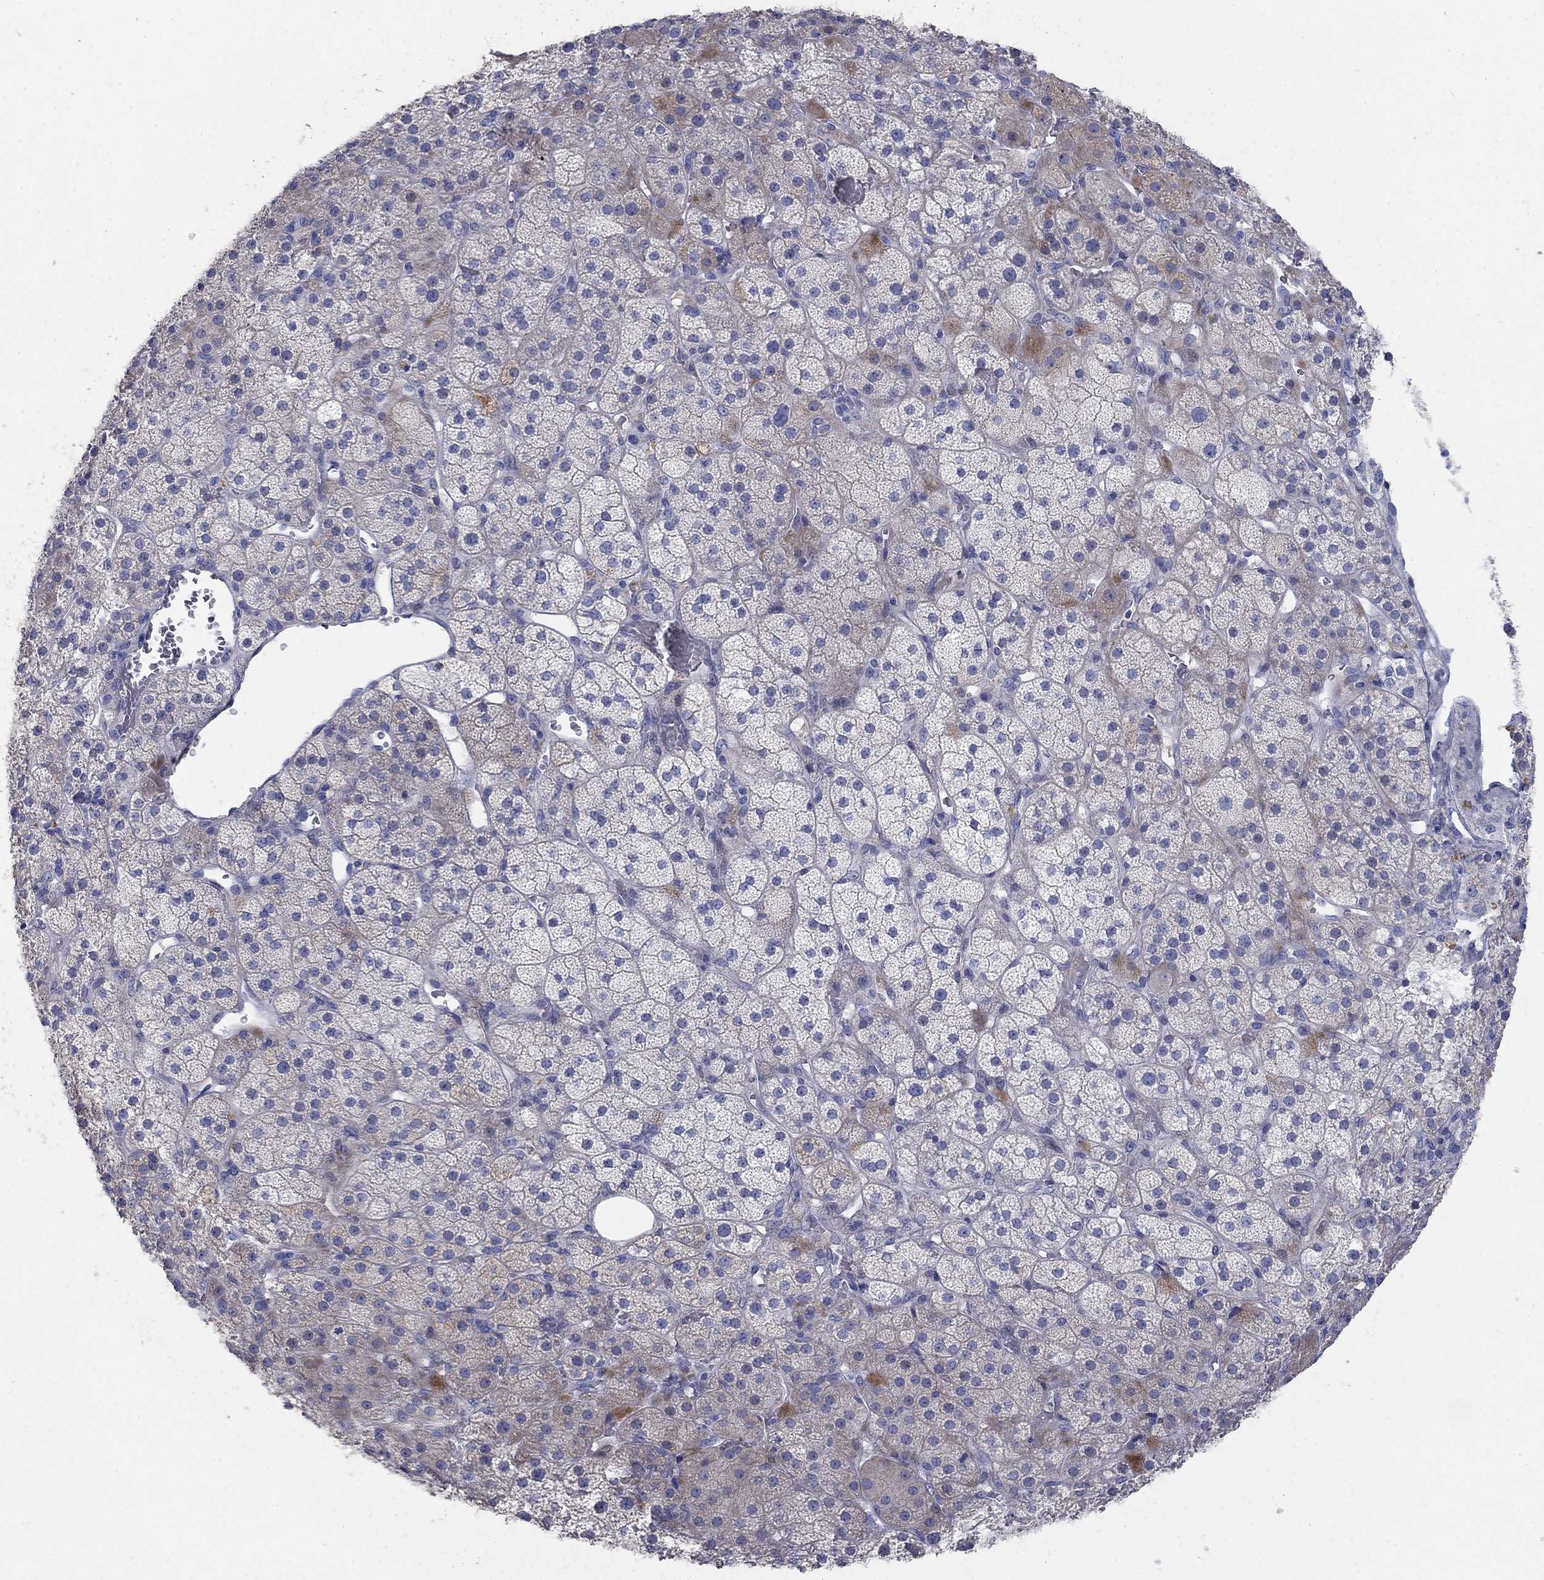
{"staining": {"intensity": "strong", "quantity": "<25%", "location": "cytoplasmic/membranous"}, "tissue": "adrenal gland", "cell_type": "Glandular cells", "image_type": "normal", "snomed": [{"axis": "morphology", "description": "Normal tissue, NOS"}, {"axis": "topography", "description": "Adrenal gland"}], "caption": "A photomicrograph showing strong cytoplasmic/membranous expression in approximately <25% of glandular cells in unremarkable adrenal gland, as visualized by brown immunohistochemical staining.", "gene": "TMEM249", "patient": {"sex": "male", "age": 57}}